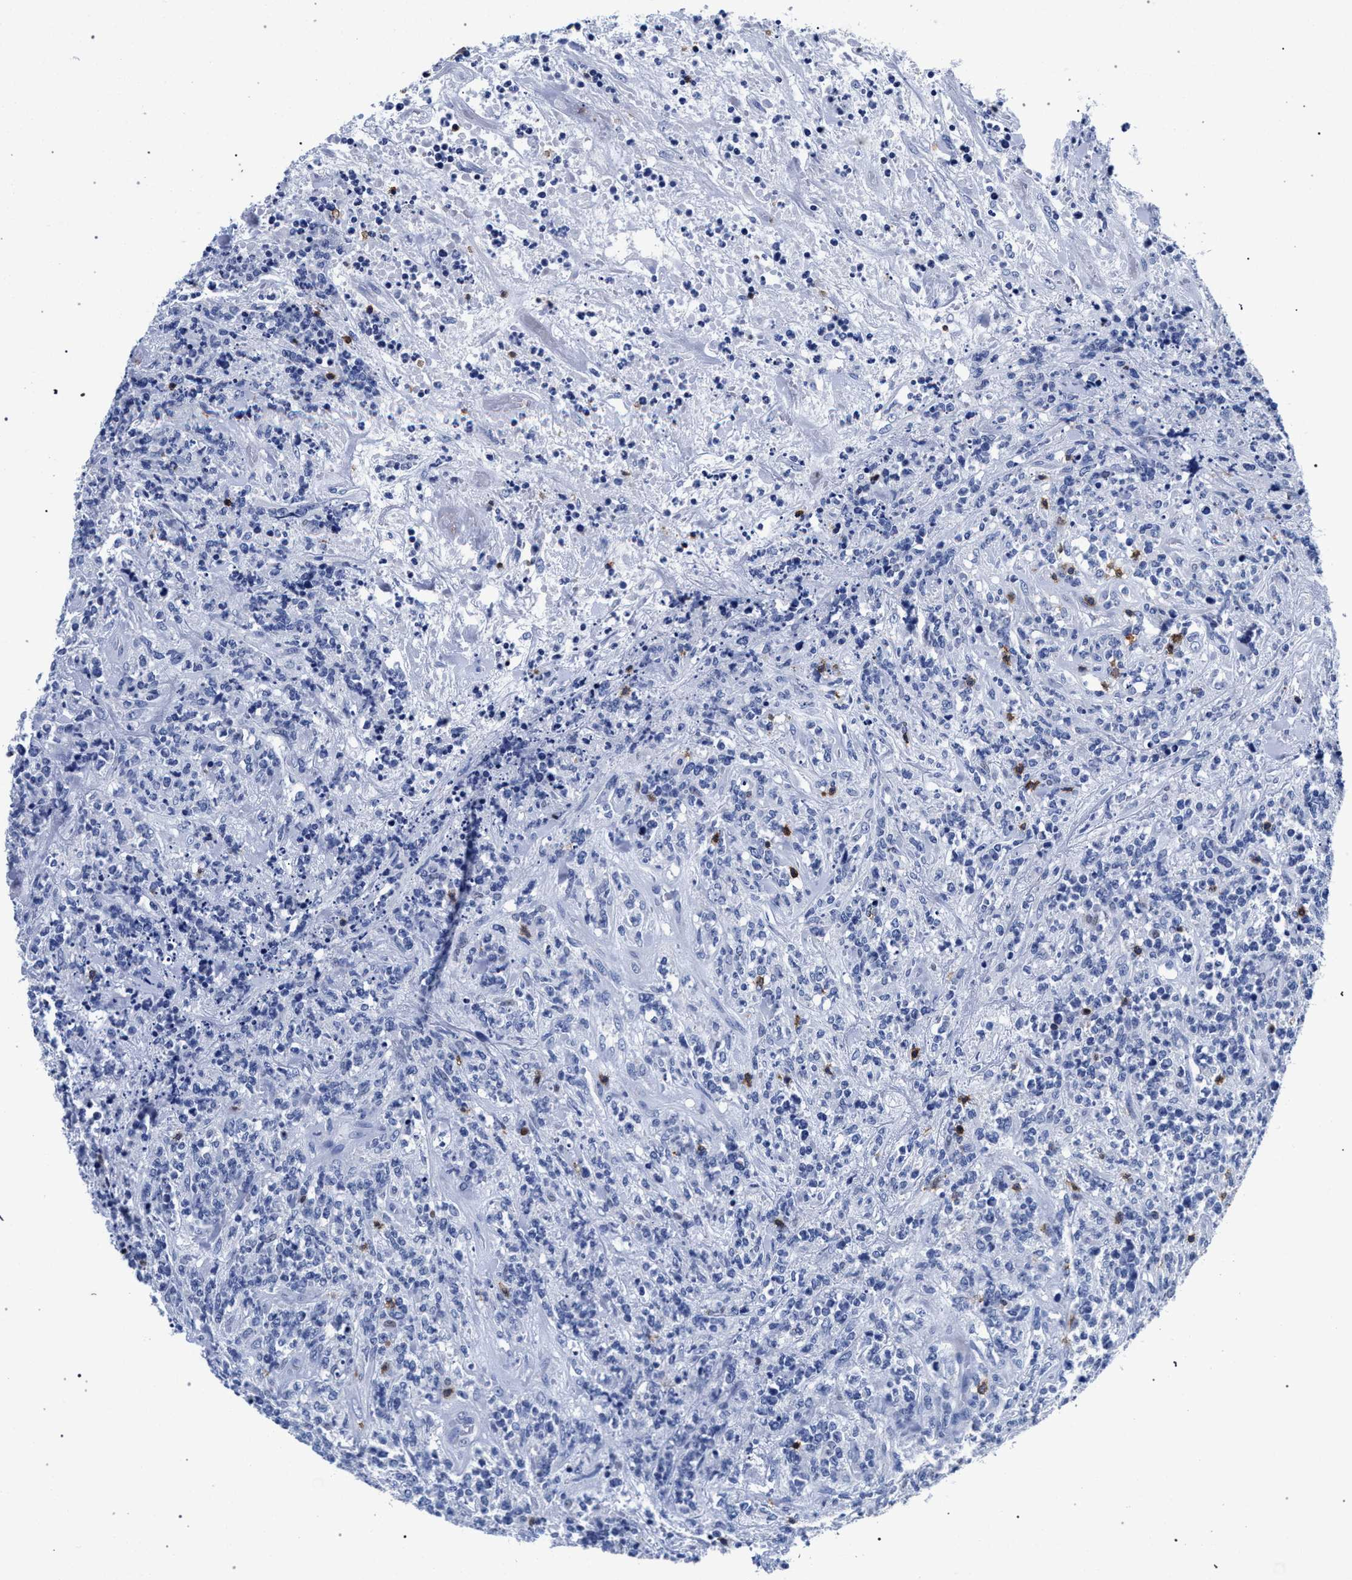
{"staining": {"intensity": "negative", "quantity": "none", "location": "none"}, "tissue": "lymphoma", "cell_type": "Tumor cells", "image_type": "cancer", "snomed": [{"axis": "morphology", "description": "Malignant lymphoma, non-Hodgkin's type, High grade"}, {"axis": "topography", "description": "Soft tissue"}], "caption": "DAB immunohistochemical staining of lymphoma shows no significant expression in tumor cells.", "gene": "KLRK1", "patient": {"sex": "male", "age": 18}}